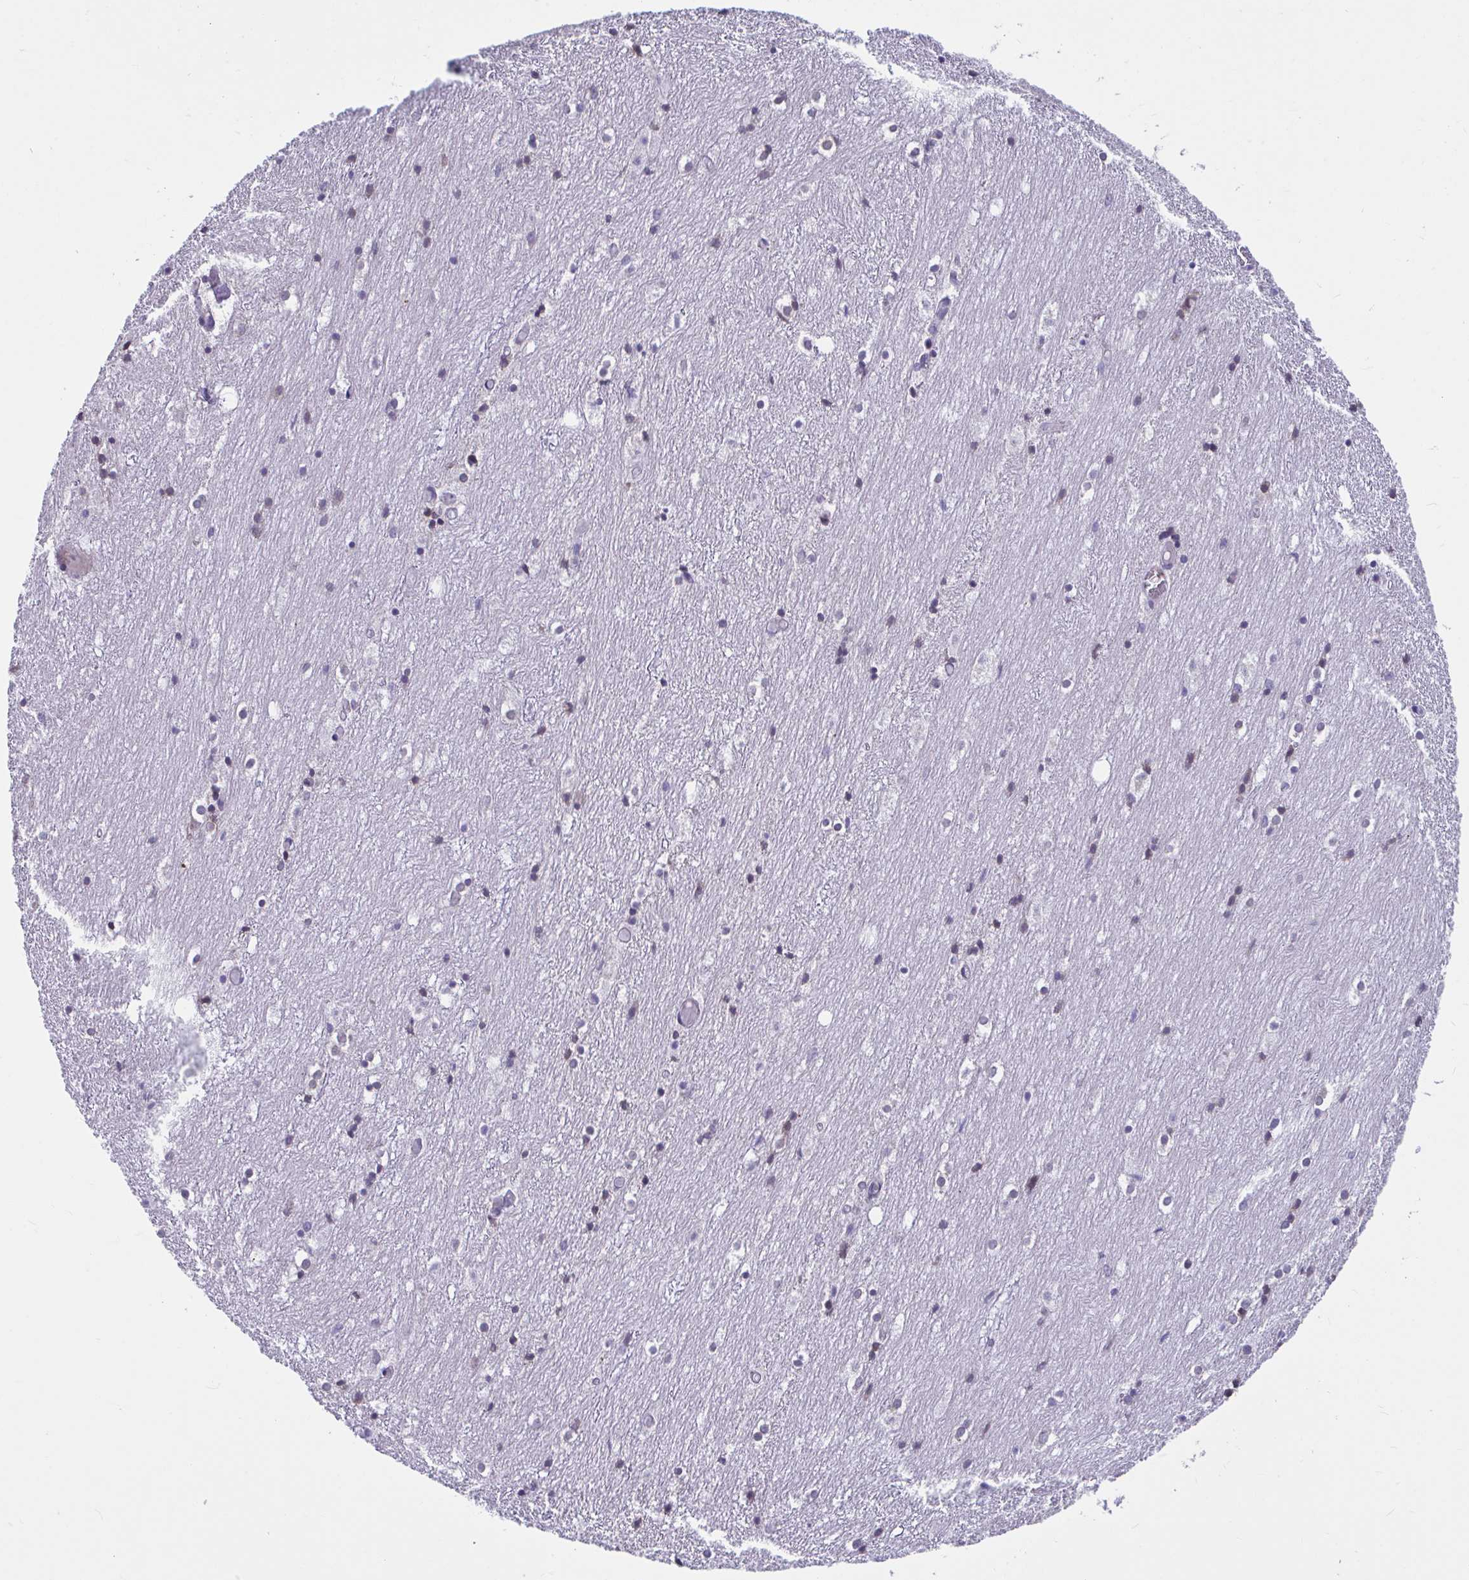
{"staining": {"intensity": "negative", "quantity": "none", "location": "none"}, "tissue": "hippocampus", "cell_type": "Glial cells", "image_type": "normal", "snomed": [{"axis": "morphology", "description": "Normal tissue, NOS"}, {"axis": "topography", "description": "Hippocampus"}], "caption": "DAB immunohistochemical staining of unremarkable human hippocampus shows no significant positivity in glial cells.", "gene": "WBP1", "patient": {"sex": "female", "age": 52}}